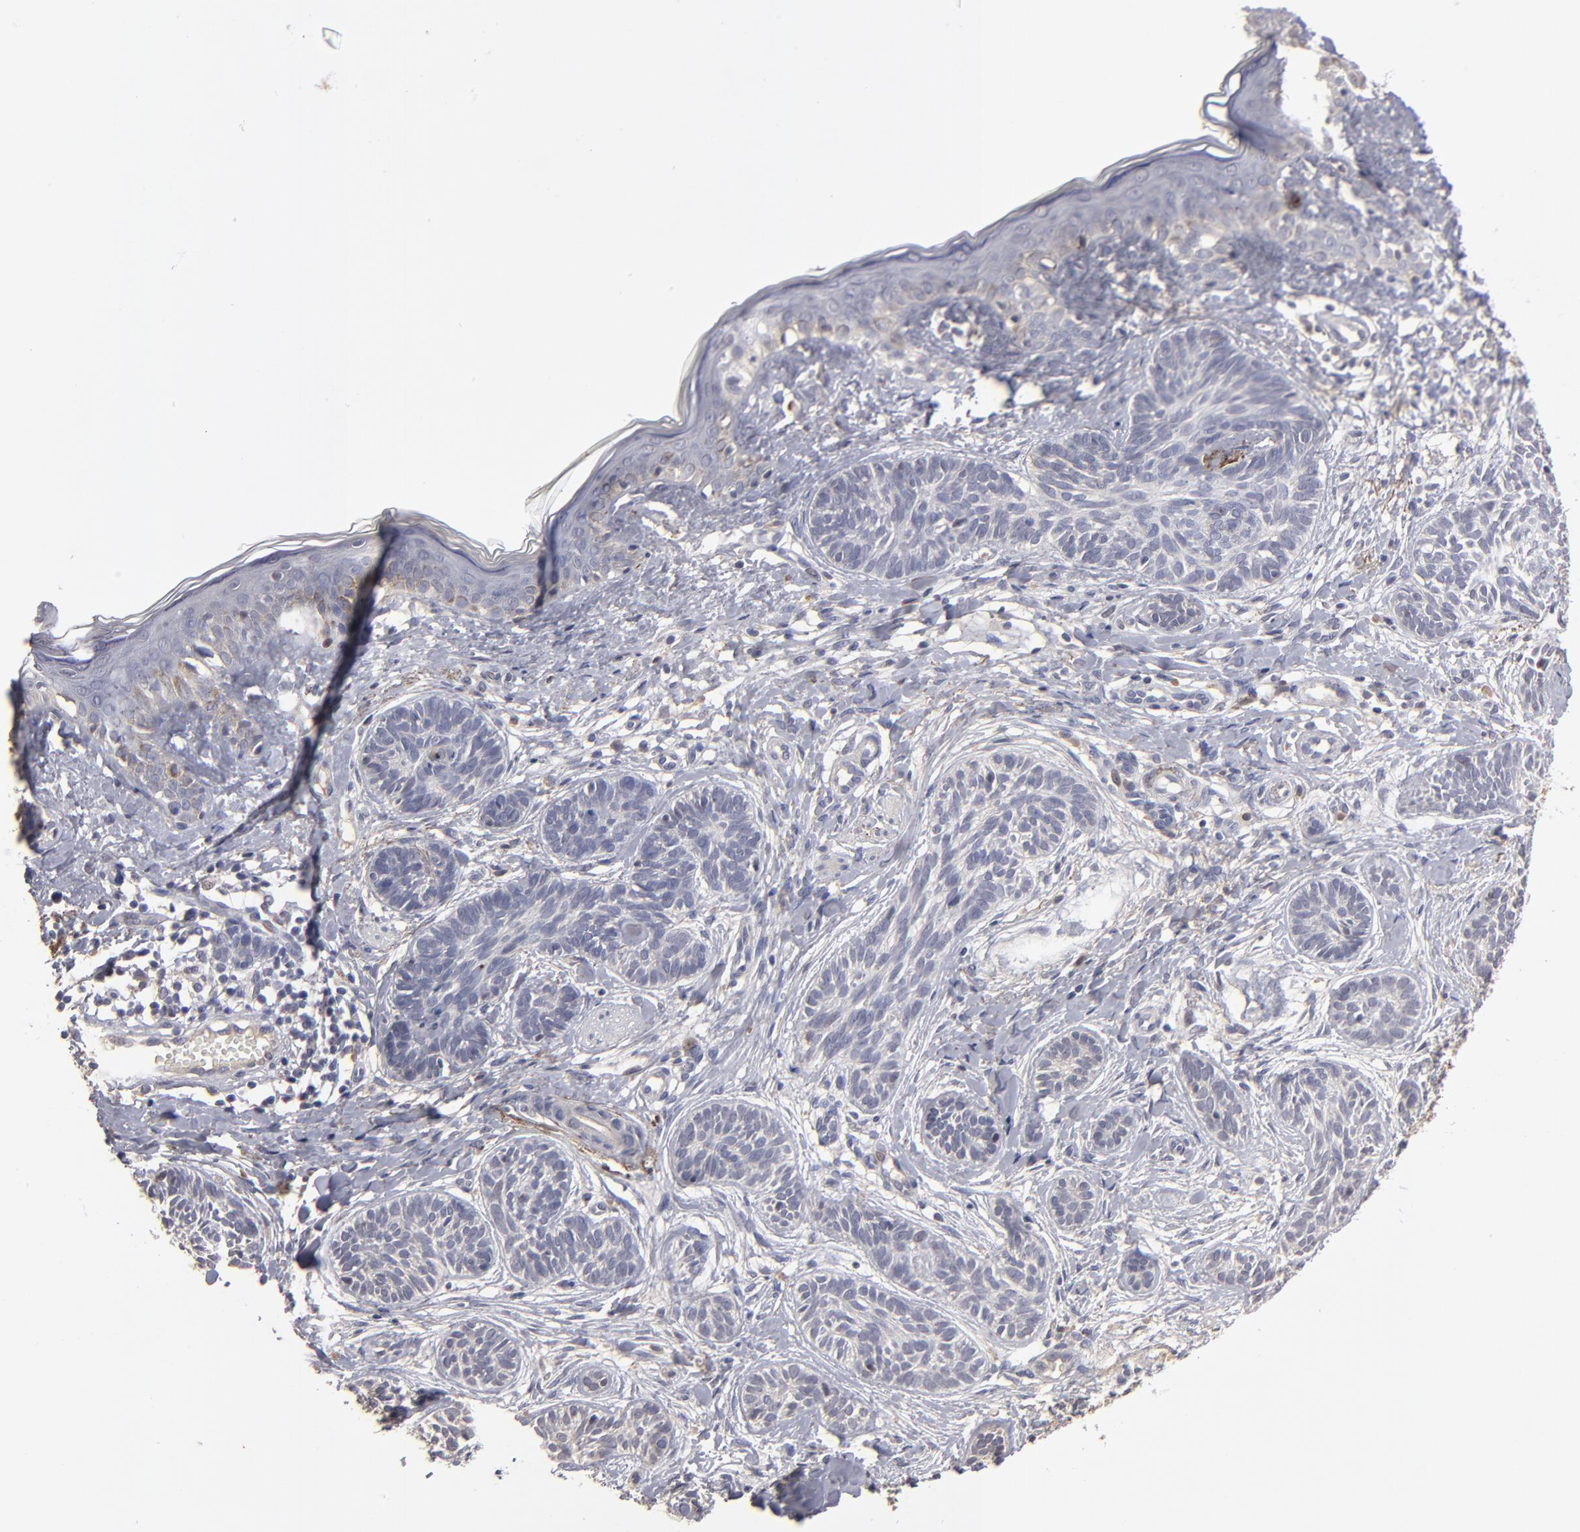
{"staining": {"intensity": "negative", "quantity": "none", "location": "none"}, "tissue": "skin cancer", "cell_type": "Tumor cells", "image_type": "cancer", "snomed": [{"axis": "morphology", "description": "Normal tissue, NOS"}, {"axis": "morphology", "description": "Basal cell carcinoma"}, {"axis": "topography", "description": "Skin"}], "caption": "Tumor cells are negative for protein expression in human skin cancer.", "gene": "GPM6B", "patient": {"sex": "male", "age": 63}}